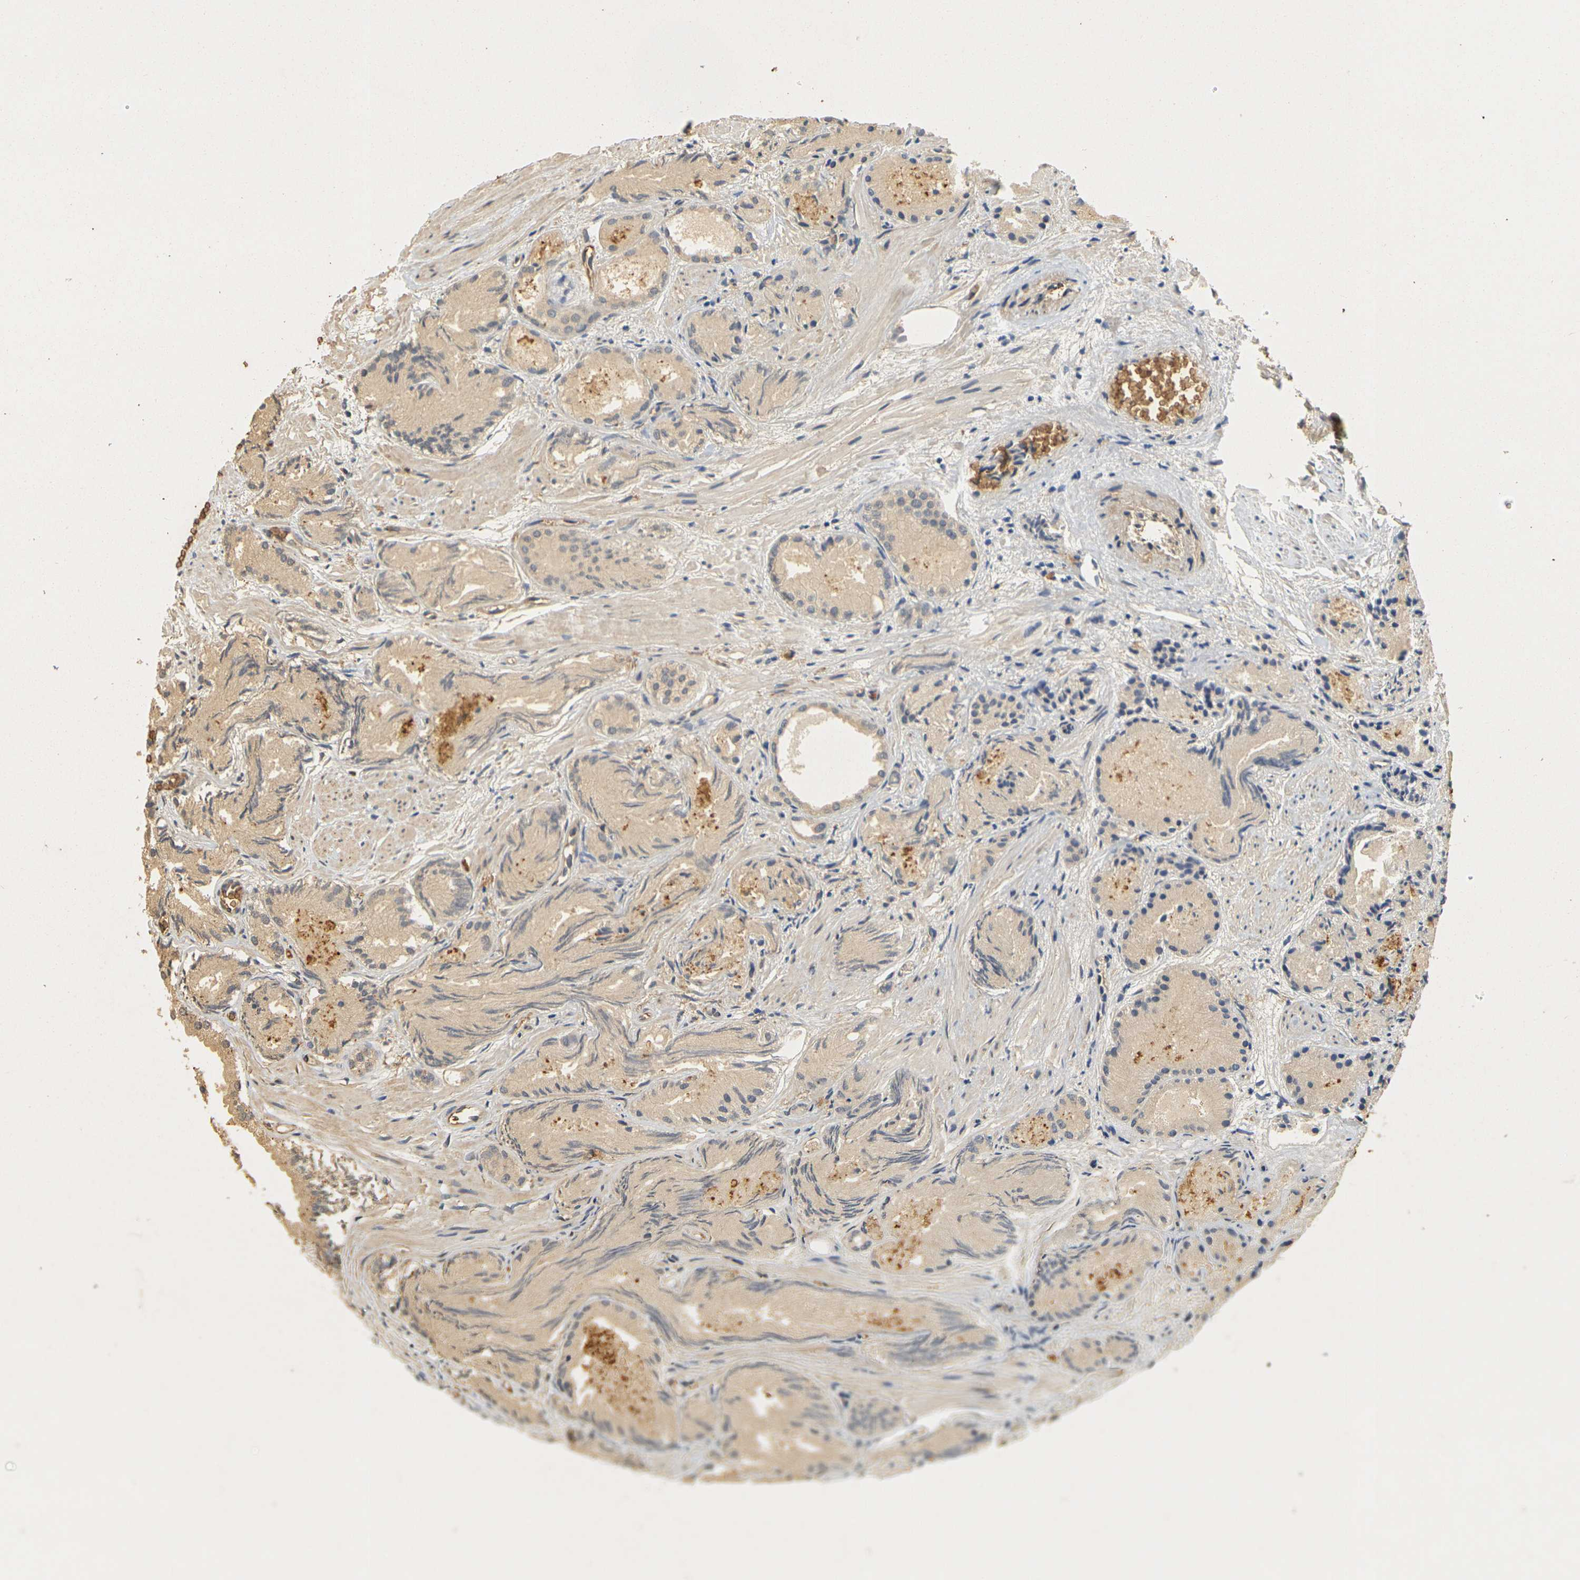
{"staining": {"intensity": "weak", "quantity": ">75%", "location": "cytoplasmic/membranous"}, "tissue": "prostate cancer", "cell_type": "Tumor cells", "image_type": "cancer", "snomed": [{"axis": "morphology", "description": "Adenocarcinoma, Low grade"}, {"axis": "topography", "description": "Prostate"}], "caption": "Adenocarcinoma (low-grade) (prostate) stained for a protein (brown) displays weak cytoplasmic/membranous positive staining in approximately >75% of tumor cells.", "gene": "MEGF9", "patient": {"sex": "male", "age": 72}}